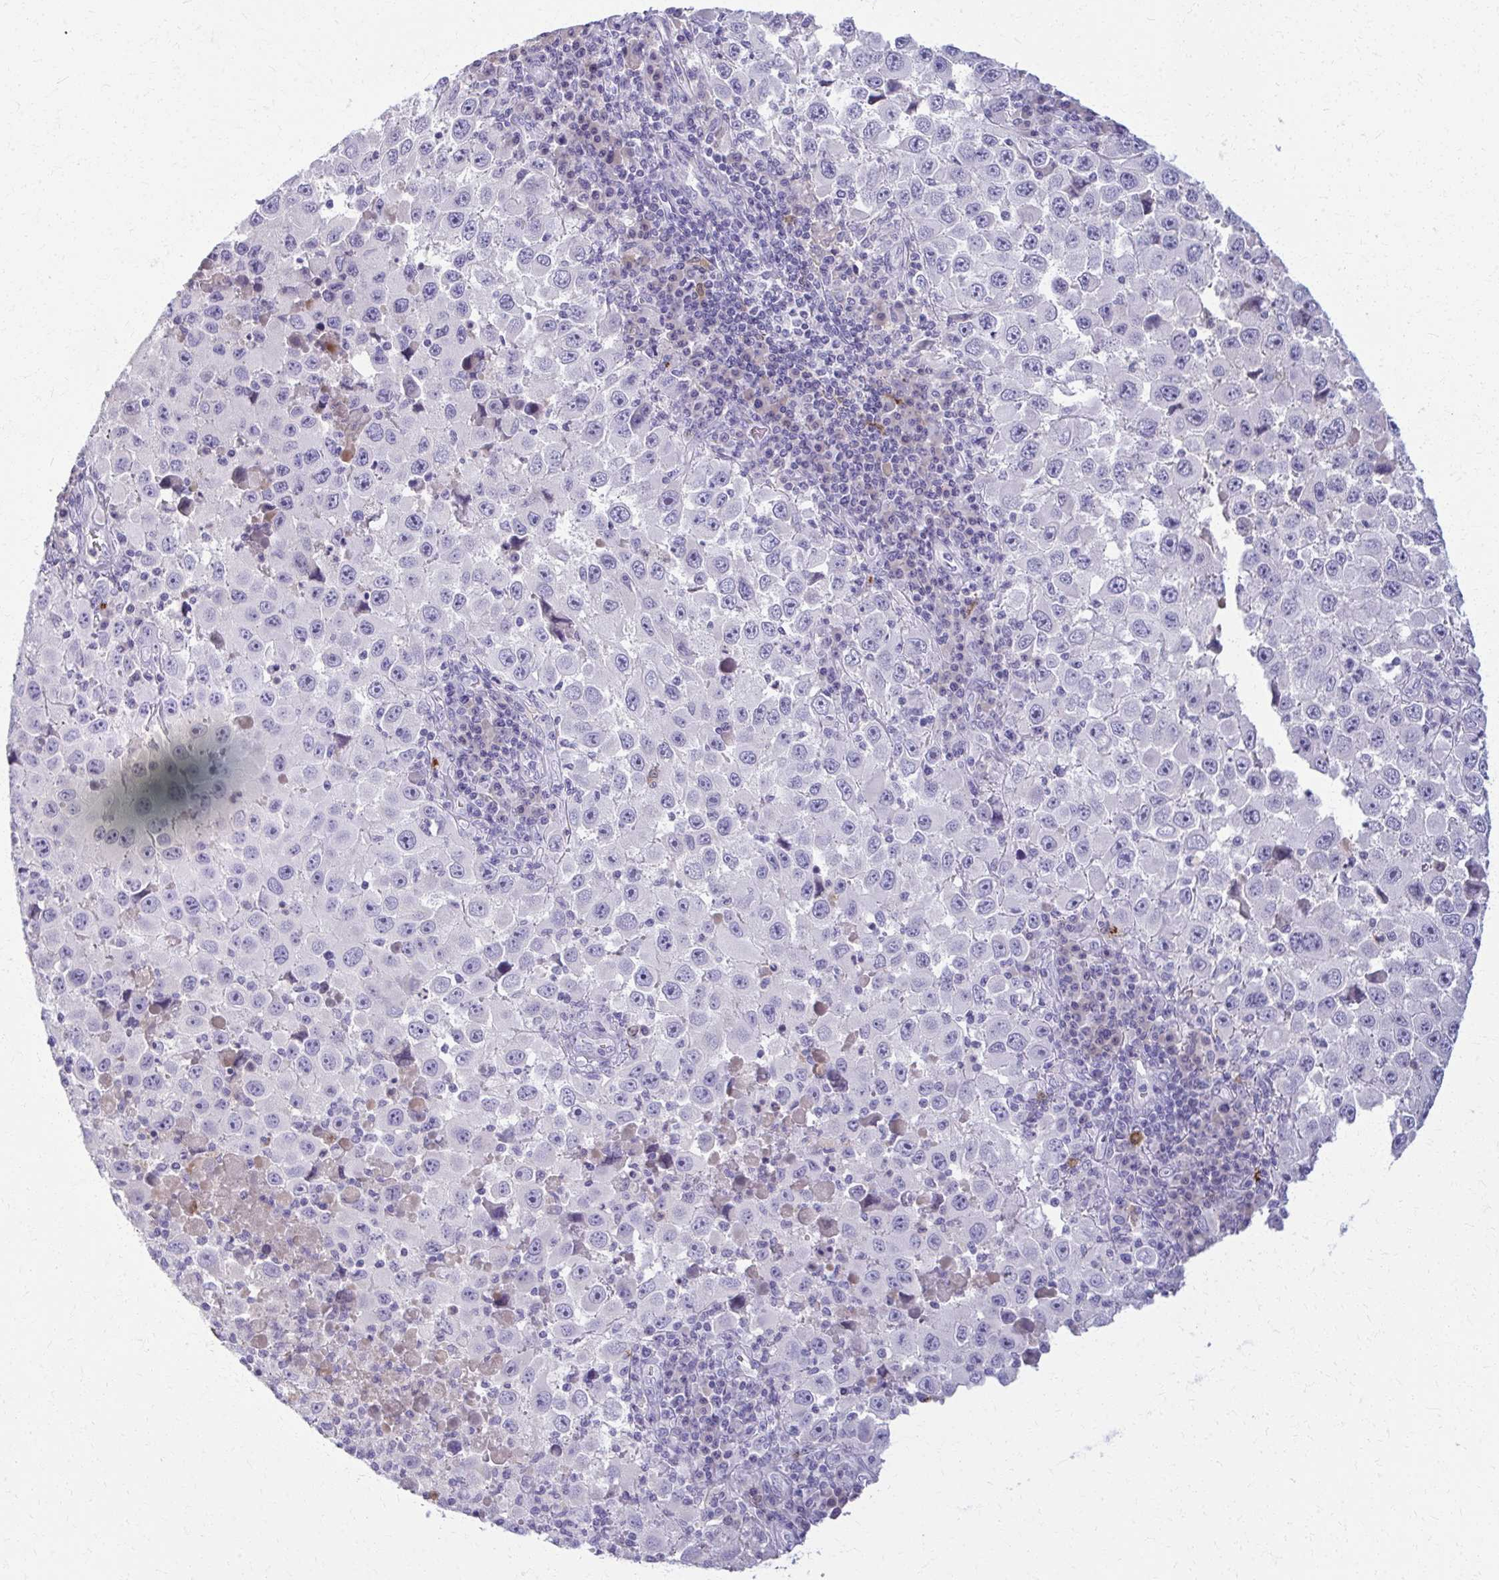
{"staining": {"intensity": "negative", "quantity": "none", "location": "none"}, "tissue": "melanoma", "cell_type": "Tumor cells", "image_type": "cancer", "snomed": [{"axis": "morphology", "description": "Malignant melanoma, Metastatic site"}, {"axis": "topography", "description": "Lymph node"}], "caption": "High magnification brightfield microscopy of malignant melanoma (metastatic site) stained with DAB (3,3'-diaminobenzidine) (brown) and counterstained with hematoxylin (blue): tumor cells show no significant expression.", "gene": "OR4M1", "patient": {"sex": "female", "age": 67}}